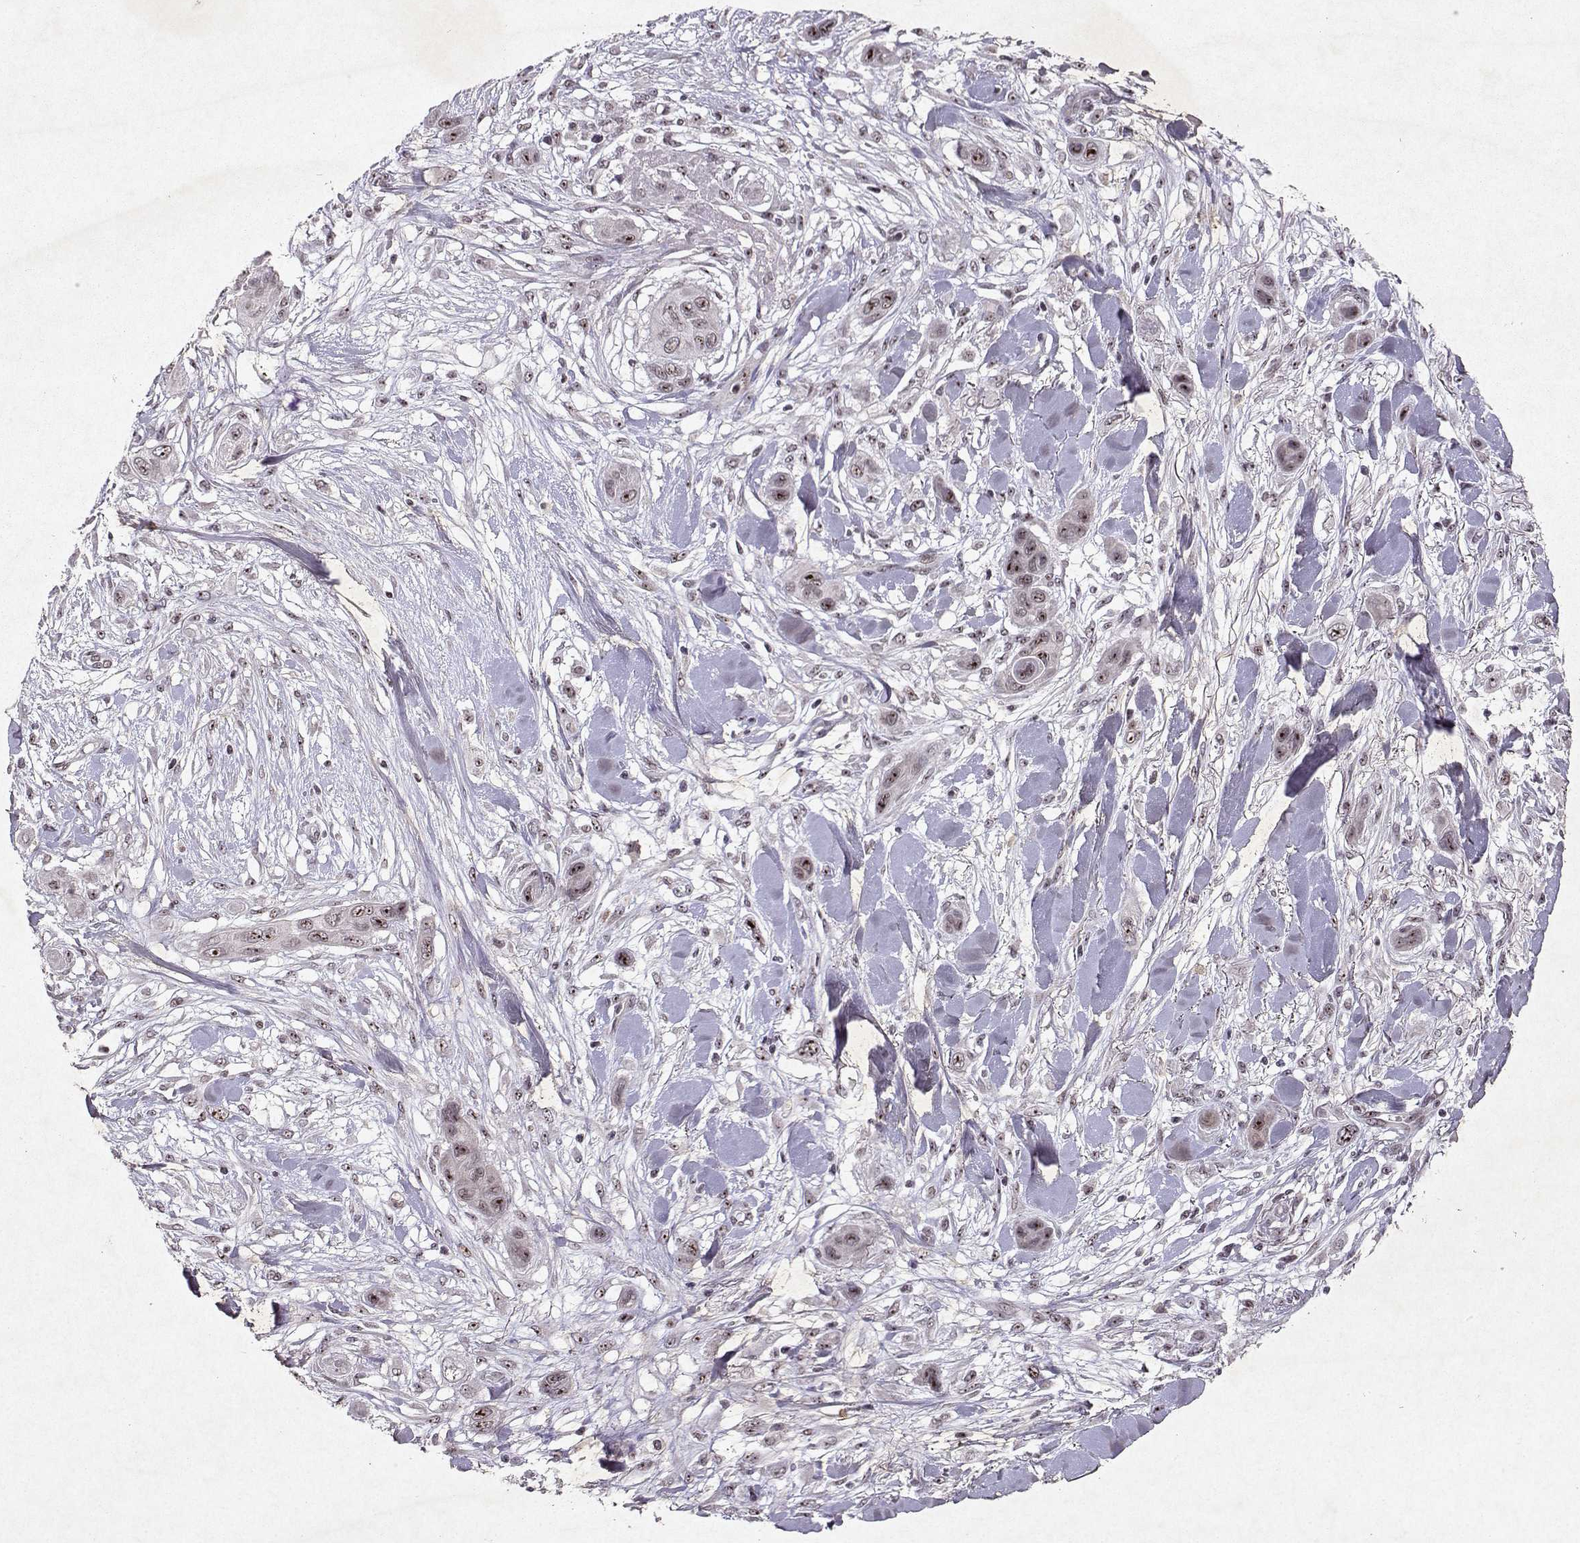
{"staining": {"intensity": "moderate", "quantity": ">75%", "location": "nuclear"}, "tissue": "skin cancer", "cell_type": "Tumor cells", "image_type": "cancer", "snomed": [{"axis": "morphology", "description": "Squamous cell carcinoma, NOS"}, {"axis": "topography", "description": "Skin"}], "caption": "Skin cancer stained with IHC shows moderate nuclear positivity in about >75% of tumor cells.", "gene": "DDX56", "patient": {"sex": "male", "age": 79}}